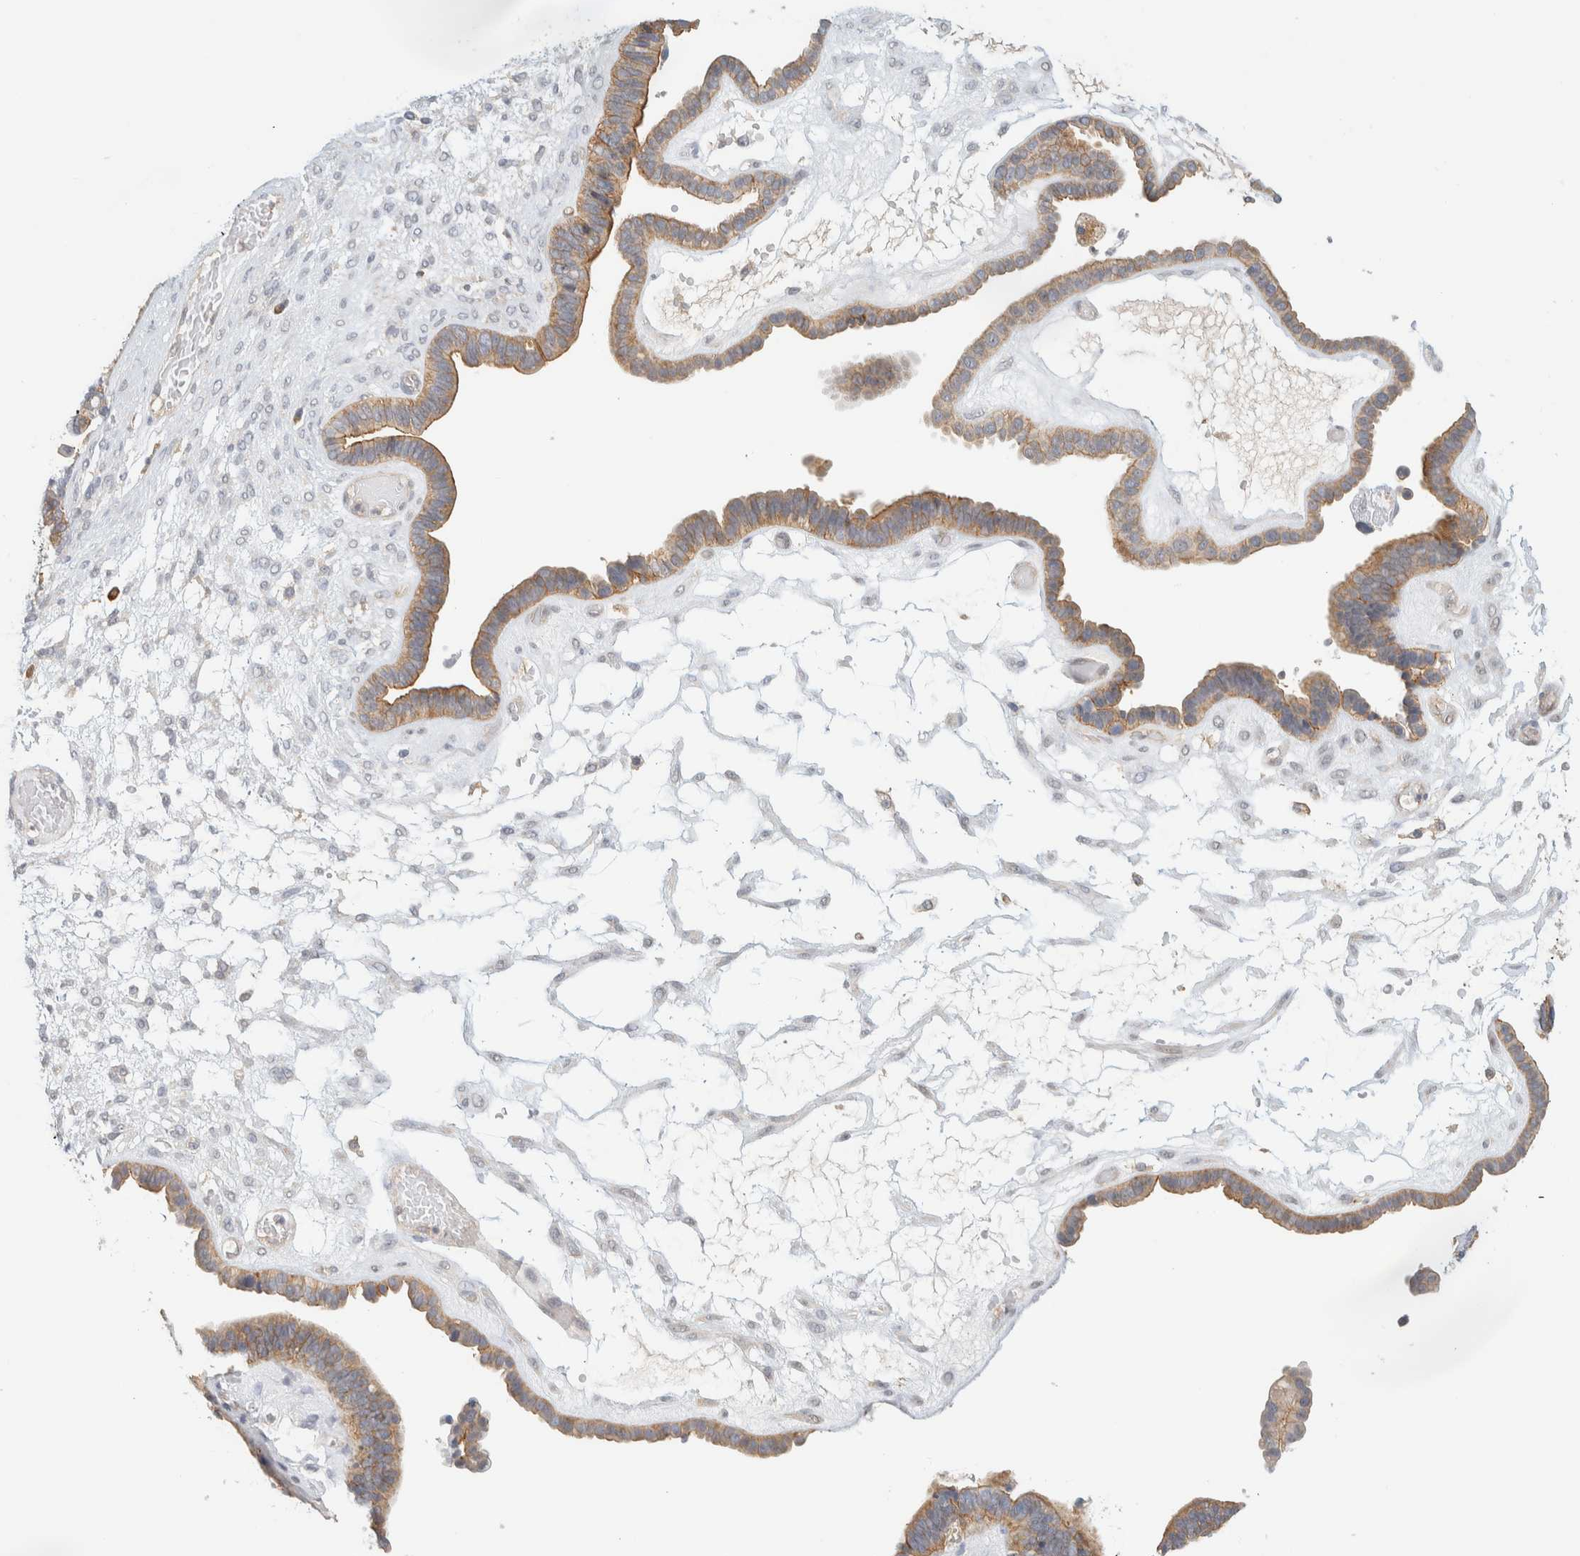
{"staining": {"intensity": "moderate", "quantity": ">75%", "location": "cytoplasmic/membranous"}, "tissue": "ovarian cancer", "cell_type": "Tumor cells", "image_type": "cancer", "snomed": [{"axis": "morphology", "description": "Cystadenocarcinoma, serous, NOS"}, {"axis": "topography", "description": "Ovary"}], "caption": "Protein staining by immunohistochemistry demonstrates moderate cytoplasmic/membranous positivity in approximately >75% of tumor cells in serous cystadenocarcinoma (ovarian).", "gene": "TBC1D8B", "patient": {"sex": "female", "age": 56}}